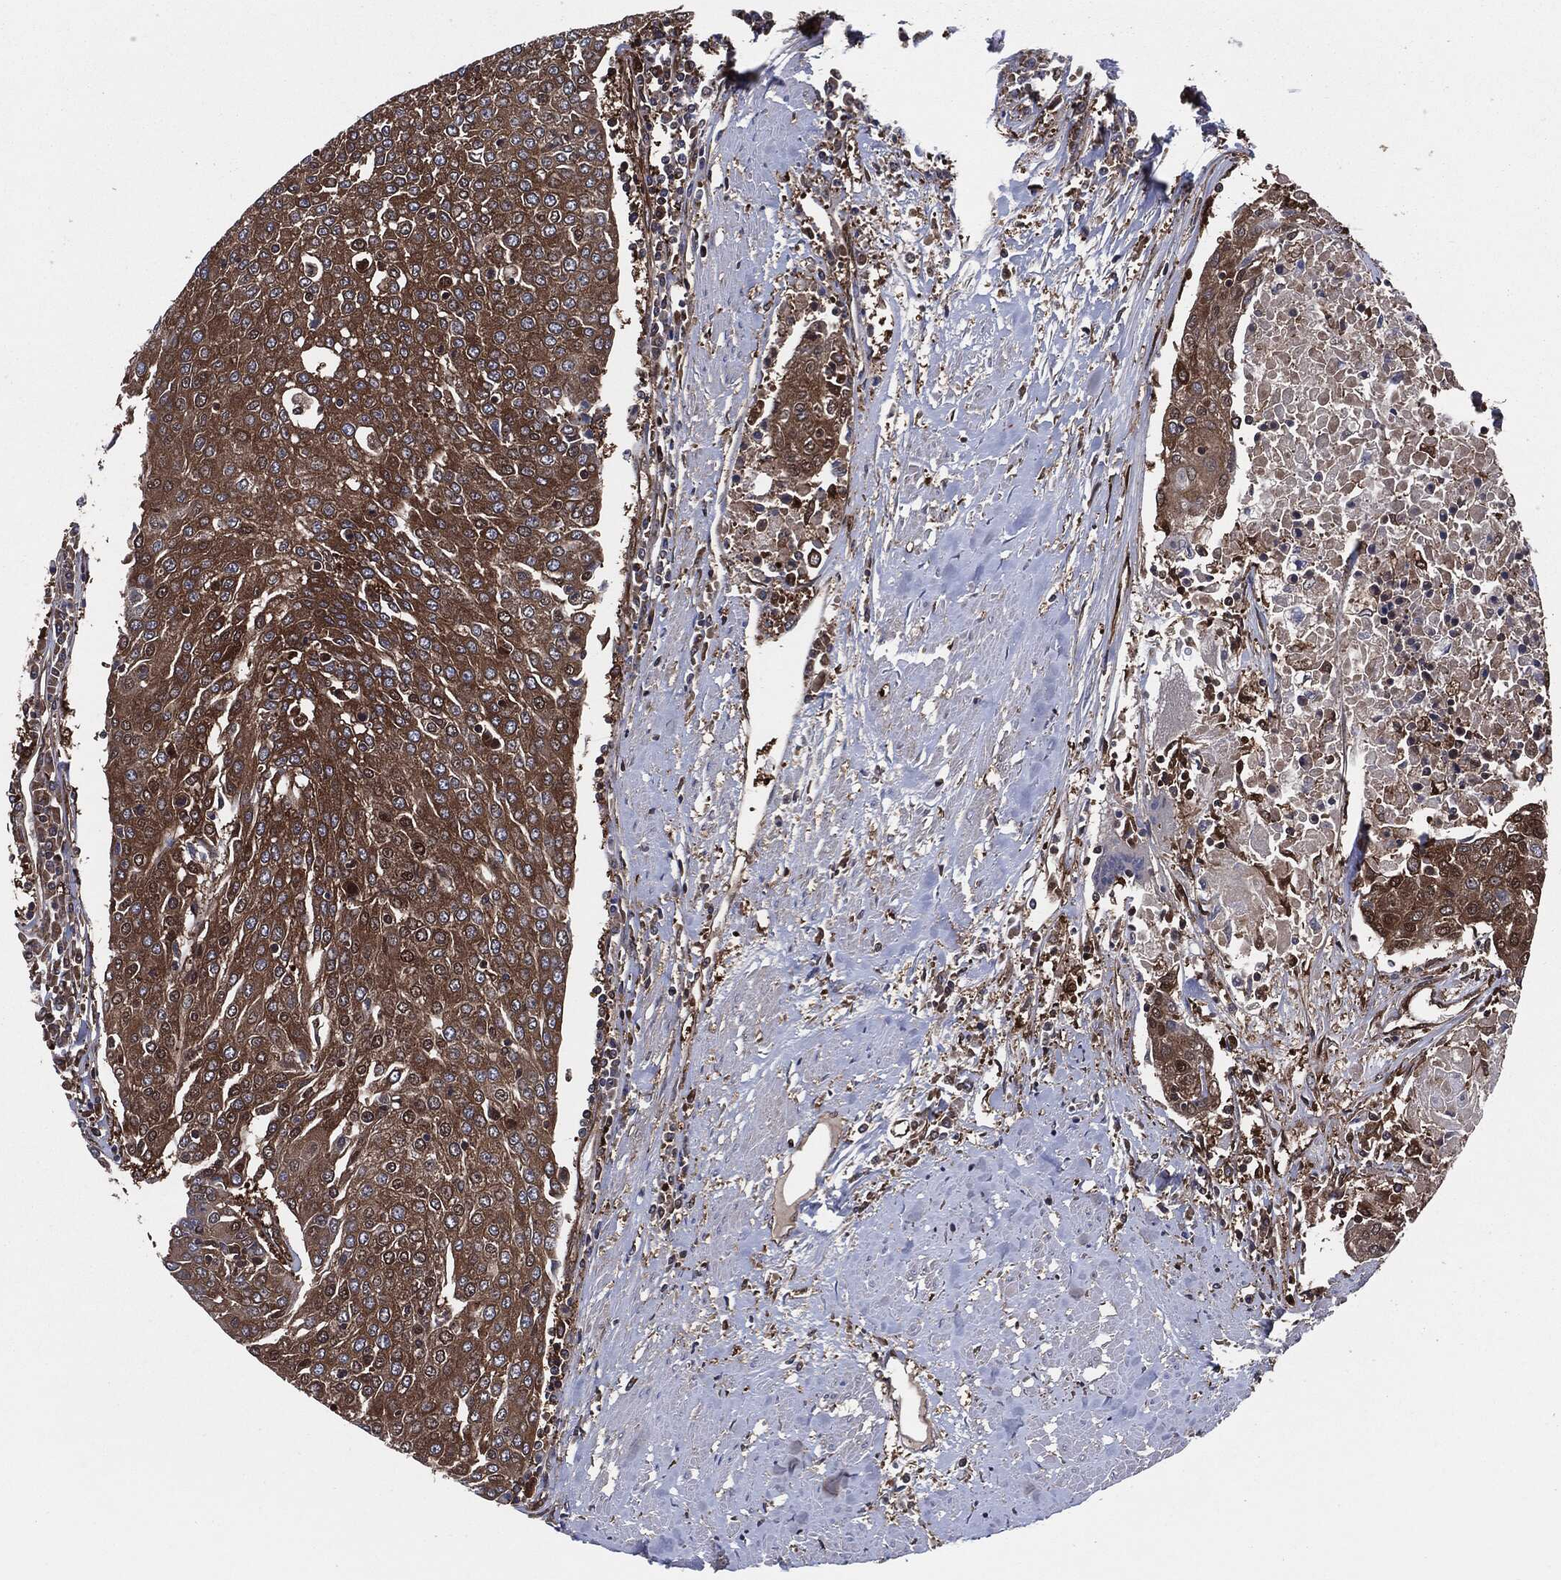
{"staining": {"intensity": "strong", "quantity": ">75%", "location": "cytoplasmic/membranous"}, "tissue": "urothelial cancer", "cell_type": "Tumor cells", "image_type": "cancer", "snomed": [{"axis": "morphology", "description": "Urothelial carcinoma, High grade"}, {"axis": "topography", "description": "Urinary bladder"}], "caption": "Tumor cells reveal high levels of strong cytoplasmic/membranous expression in about >75% of cells in urothelial cancer.", "gene": "XPNPEP1", "patient": {"sex": "female", "age": 85}}